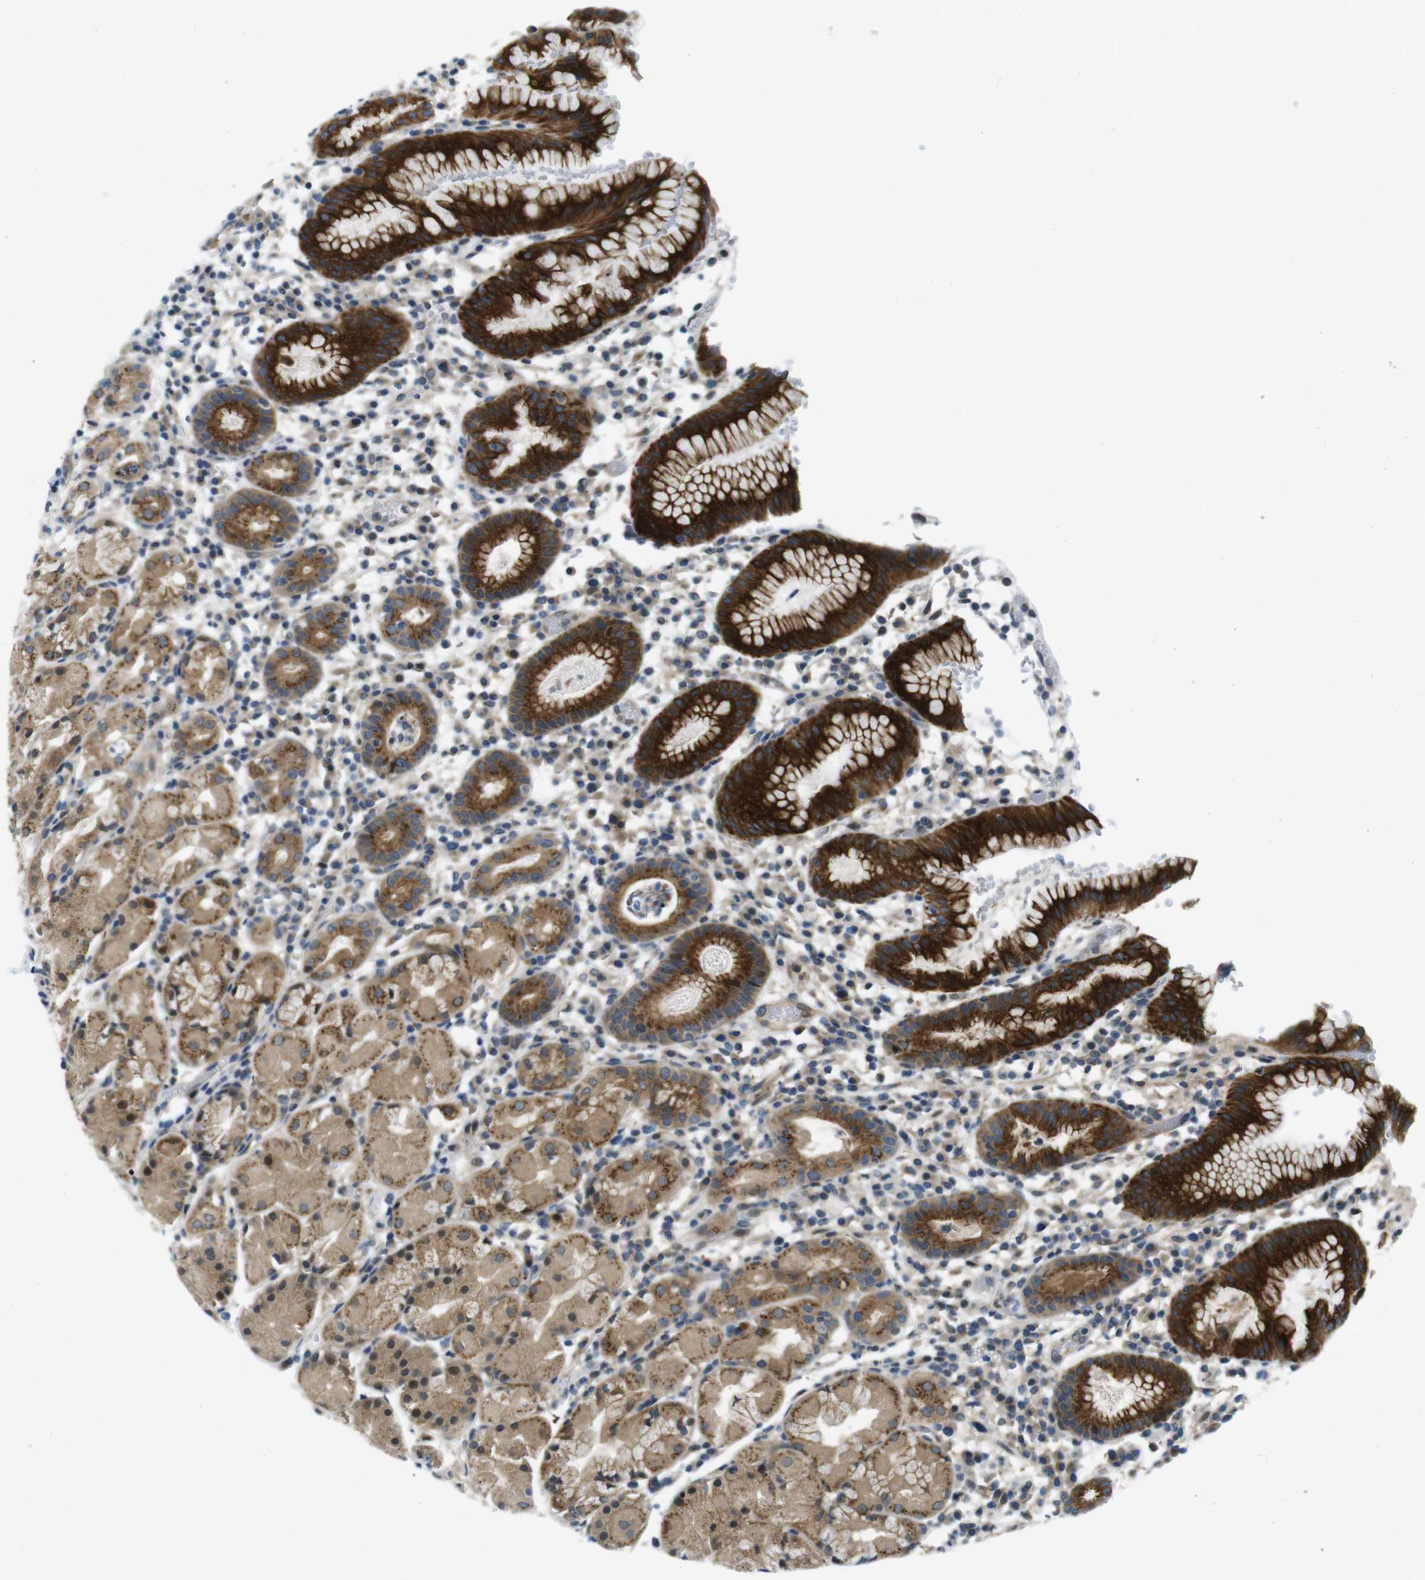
{"staining": {"intensity": "strong", "quantity": ">75%", "location": "cytoplasmic/membranous"}, "tissue": "stomach", "cell_type": "Glandular cells", "image_type": "normal", "snomed": [{"axis": "morphology", "description": "Normal tissue, NOS"}, {"axis": "topography", "description": "Stomach"}, {"axis": "topography", "description": "Stomach, lower"}], "caption": "Benign stomach was stained to show a protein in brown. There is high levels of strong cytoplasmic/membranous staining in about >75% of glandular cells.", "gene": "ZDHHC3", "patient": {"sex": "female", "age": 75}}